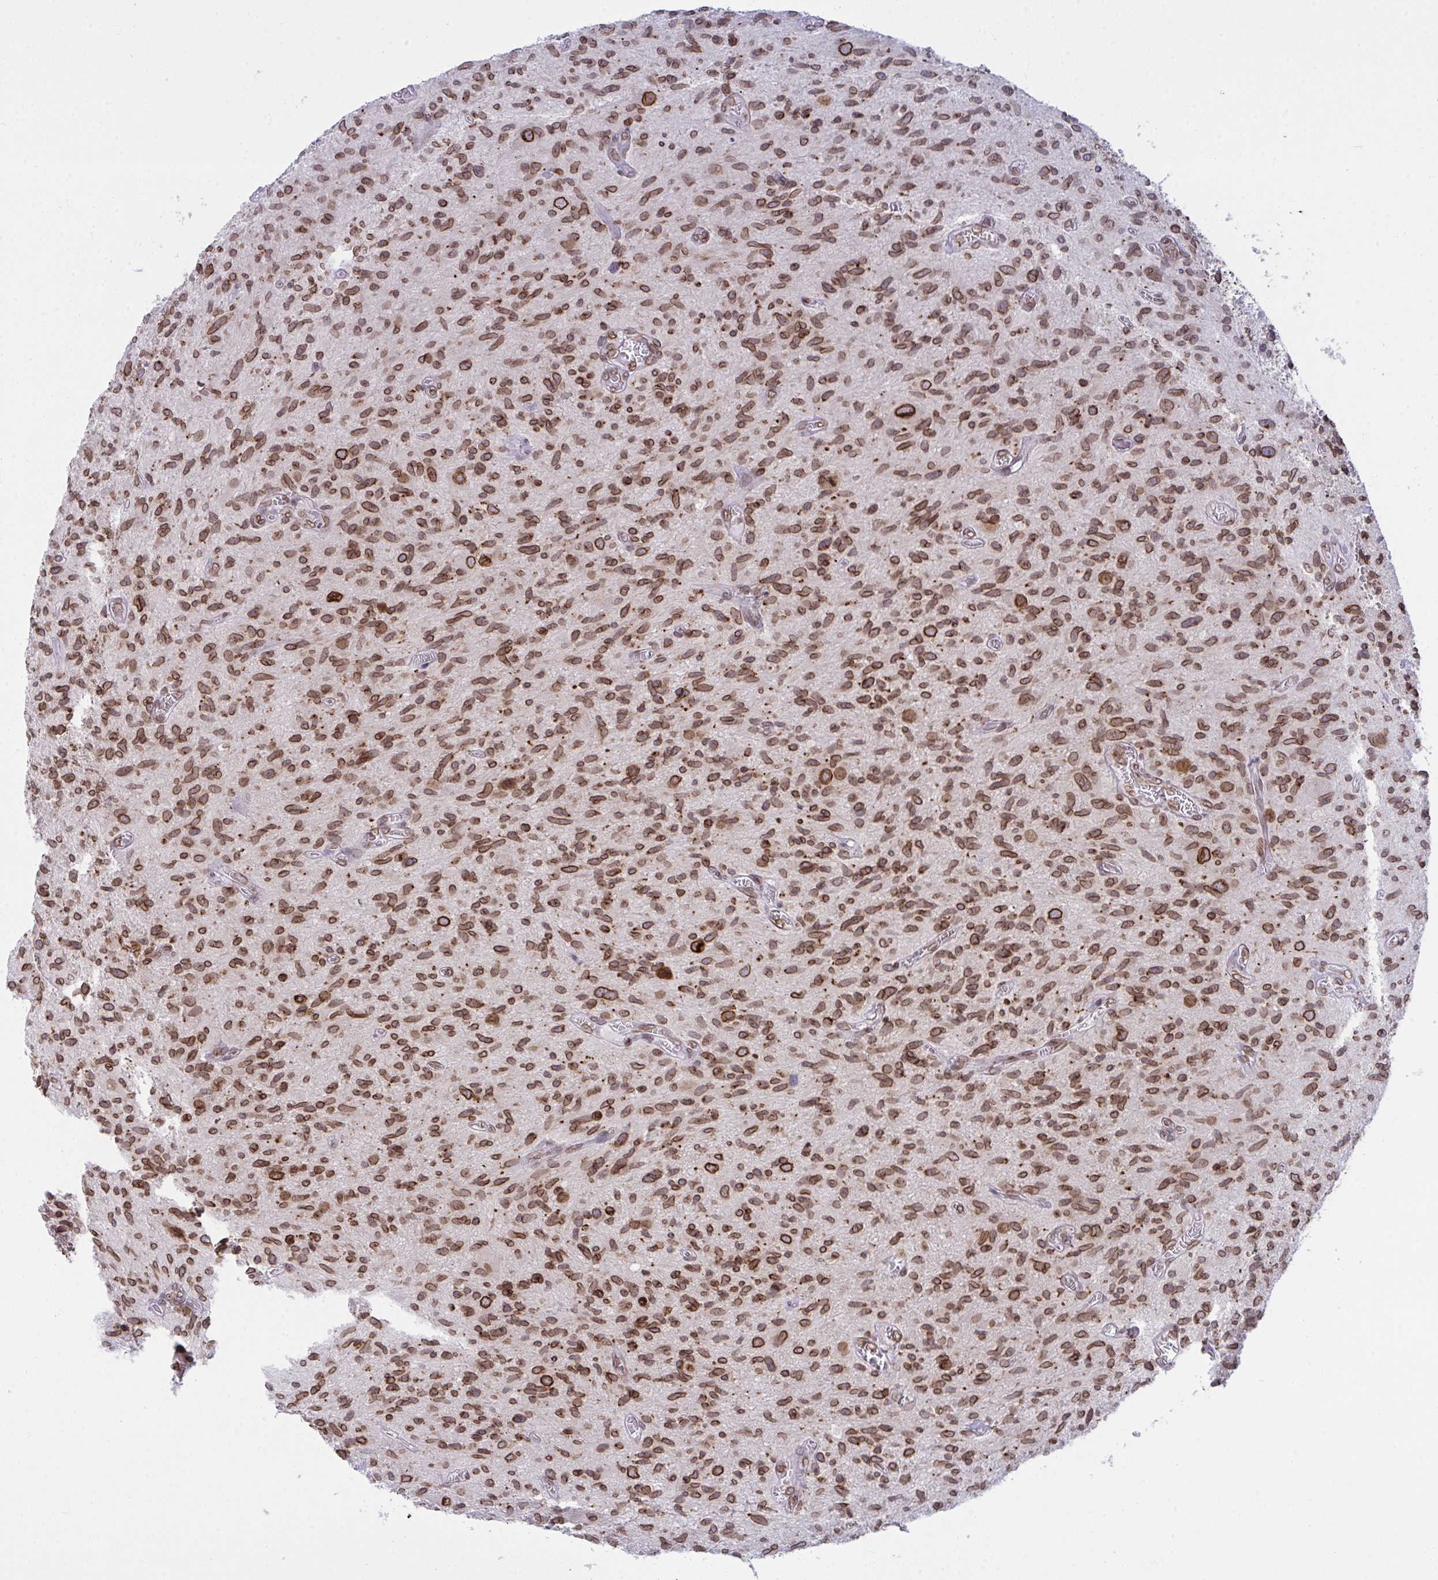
{"staining": {"intensity": "strong", "quantity": ">75%", "location": "cytoplasmic/membranous,nuclear"}, "tissue": "glioma", "cell_type": "Tumor cells", "image_type": "cancer", "snomed": [{"axis": "morphology", "description": "Glioma, malignant, High grade"}, {"axis": "topography", "description": "Brain"}], "caption": "There is high levels of strong cytoplasmic/membranous and nuclear positivity in tumor cells of glioma, as demonstrated by immunohistochemical staining (brown color).", "gene": "RANBP2", "patient": {"sex": "male", "age": 75}}